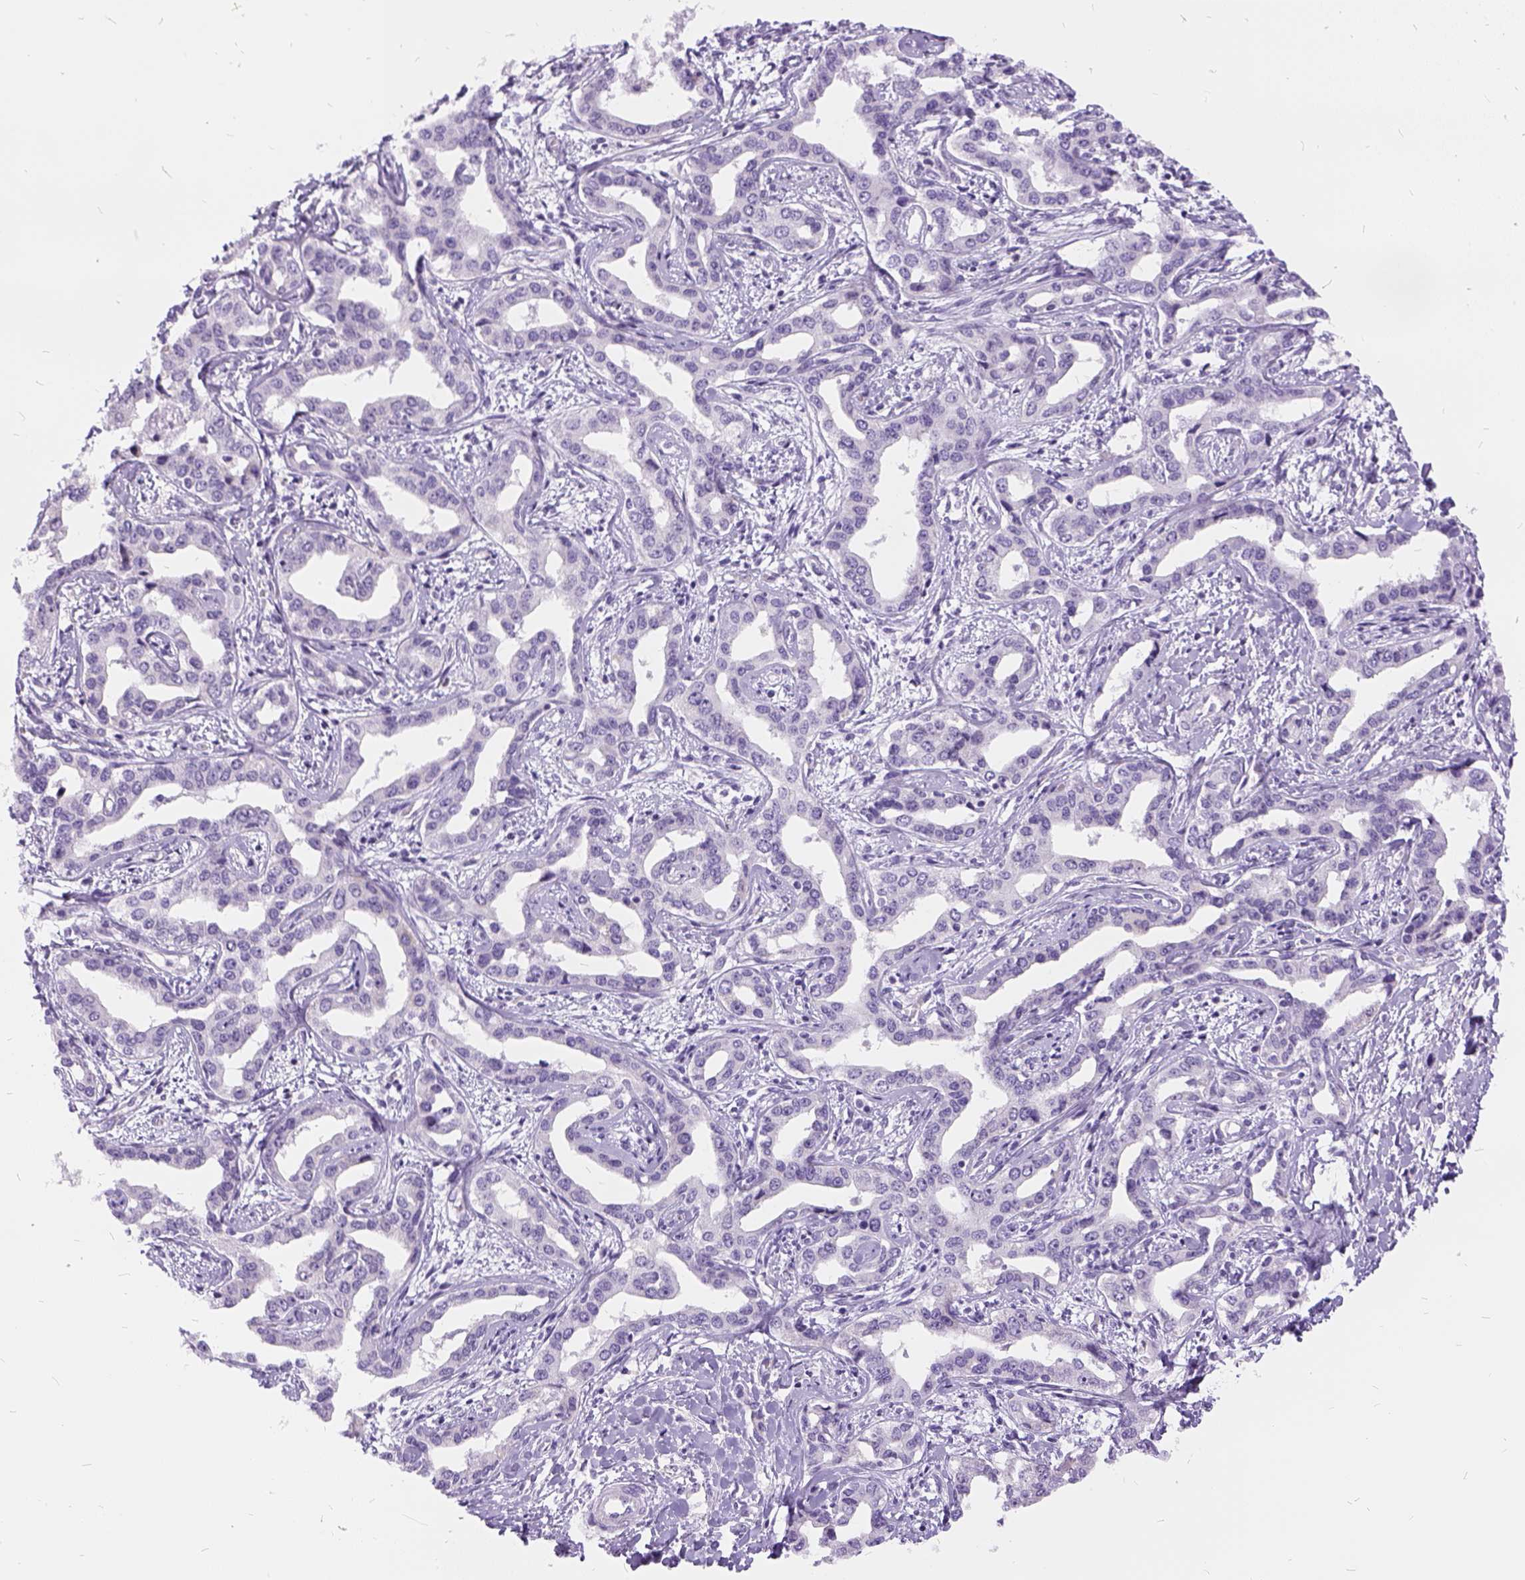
{"staining": {"intensity": "negative", "quantity": "none", "location": "none"}, "tissue": "liver cancer", "cell_type": "Tumor cells", "image_type": "cancer", "snomed": [{"axis": "morphology", "description": "Cholangiocarcinoma"}, {"axis": "topography", "description": "Liver"}], "caption": "High magnification brightfield microscopy of liver cancer (cholangiocarcinoma) stained with DAB (3,3'-diaminobenzidine) (brown) and counterstained with hematoxylin (blue): tumor cells show no significant positivity. (Stains: DAB immunohistochemistry (IHC) with hematoxylin counter stain, Microscopy: brightfield microscopy at high magnification).", "gene": "FDX1", "patient": {"sex": "male", "age": 59}}